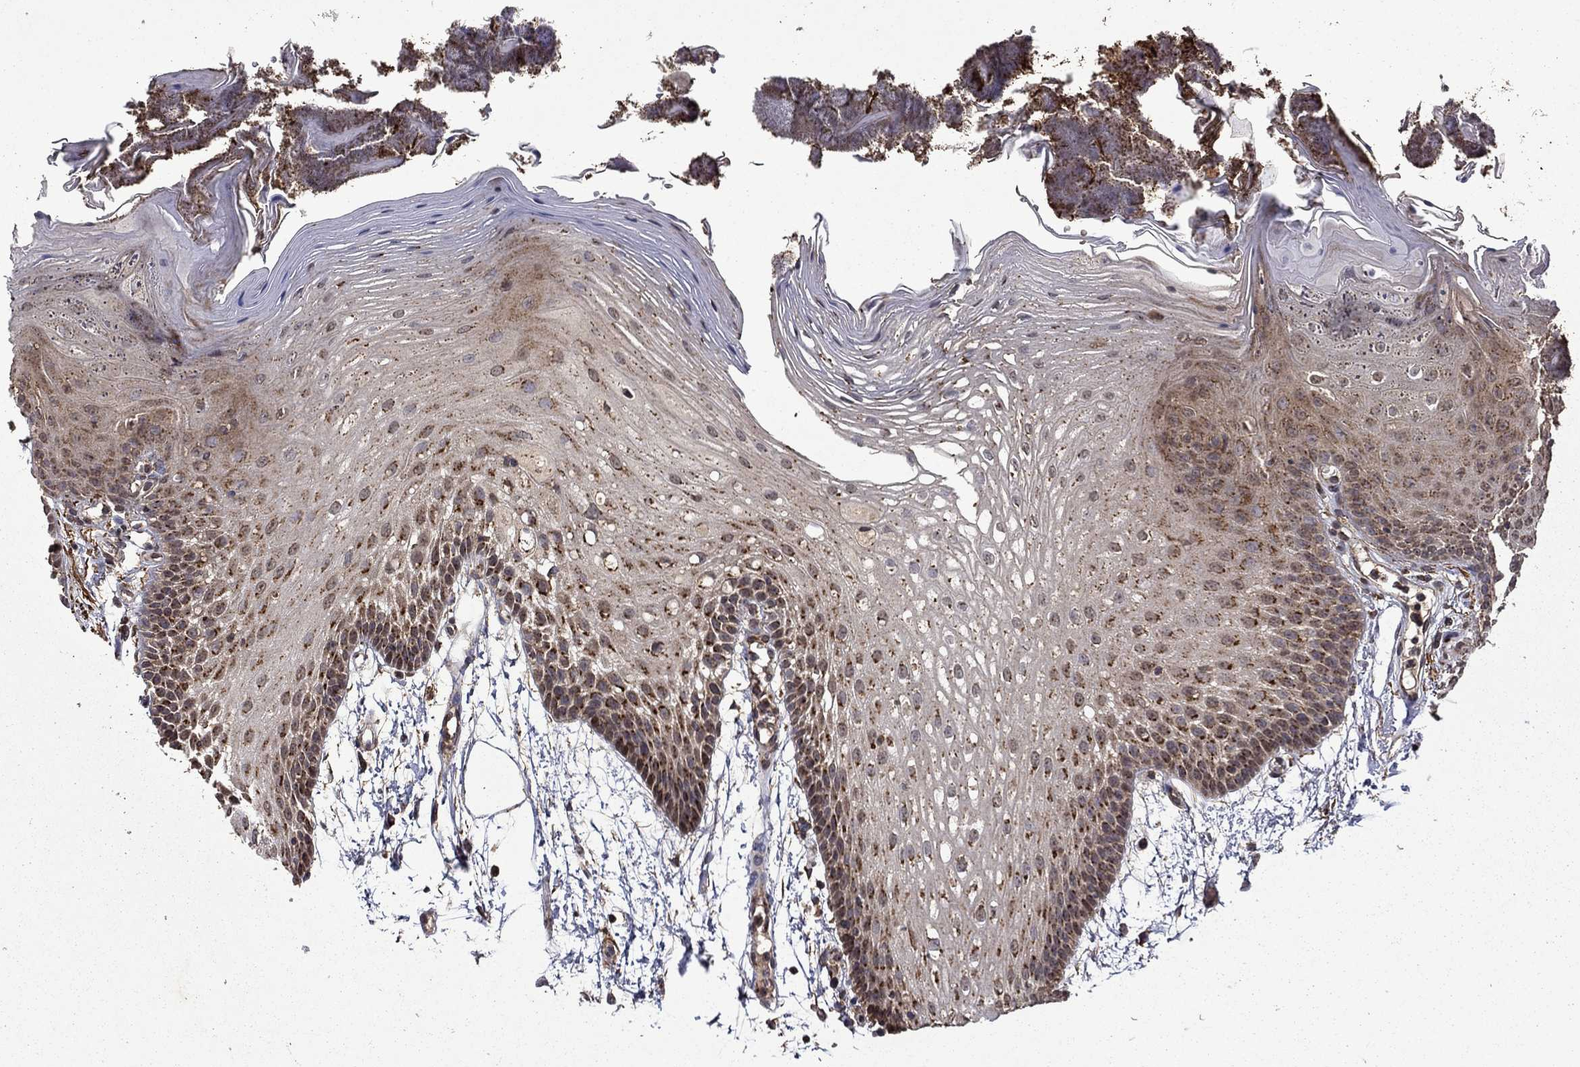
{"staining": {"intensity": "strong", "quantity": "25%-75%", "location": "cytoplasmic/membranous"}, "tissue": "oral mucosa", "cell_type": "Squamous epithelial cells", "image_type": "normal", "snomed": [{"axis": "morphology", "description": "Normal tissue, NOS"}, {"axis": "morphology", "description": "Squamous cell carcinoma, NOS"}, {"axis": "topography", "description": "Oral tissue"}, {"axis": "topography", "description": "Head-Neck"}], "caption": "Oral mucosa stained with immunohistochemistry (IHC) shows strong cytoplasmic/membranous expression in approximately 25%-75% of squamous epithelial cells.", "gene": "ITM2B", "patient": {"sex": "male", "age": 69}}